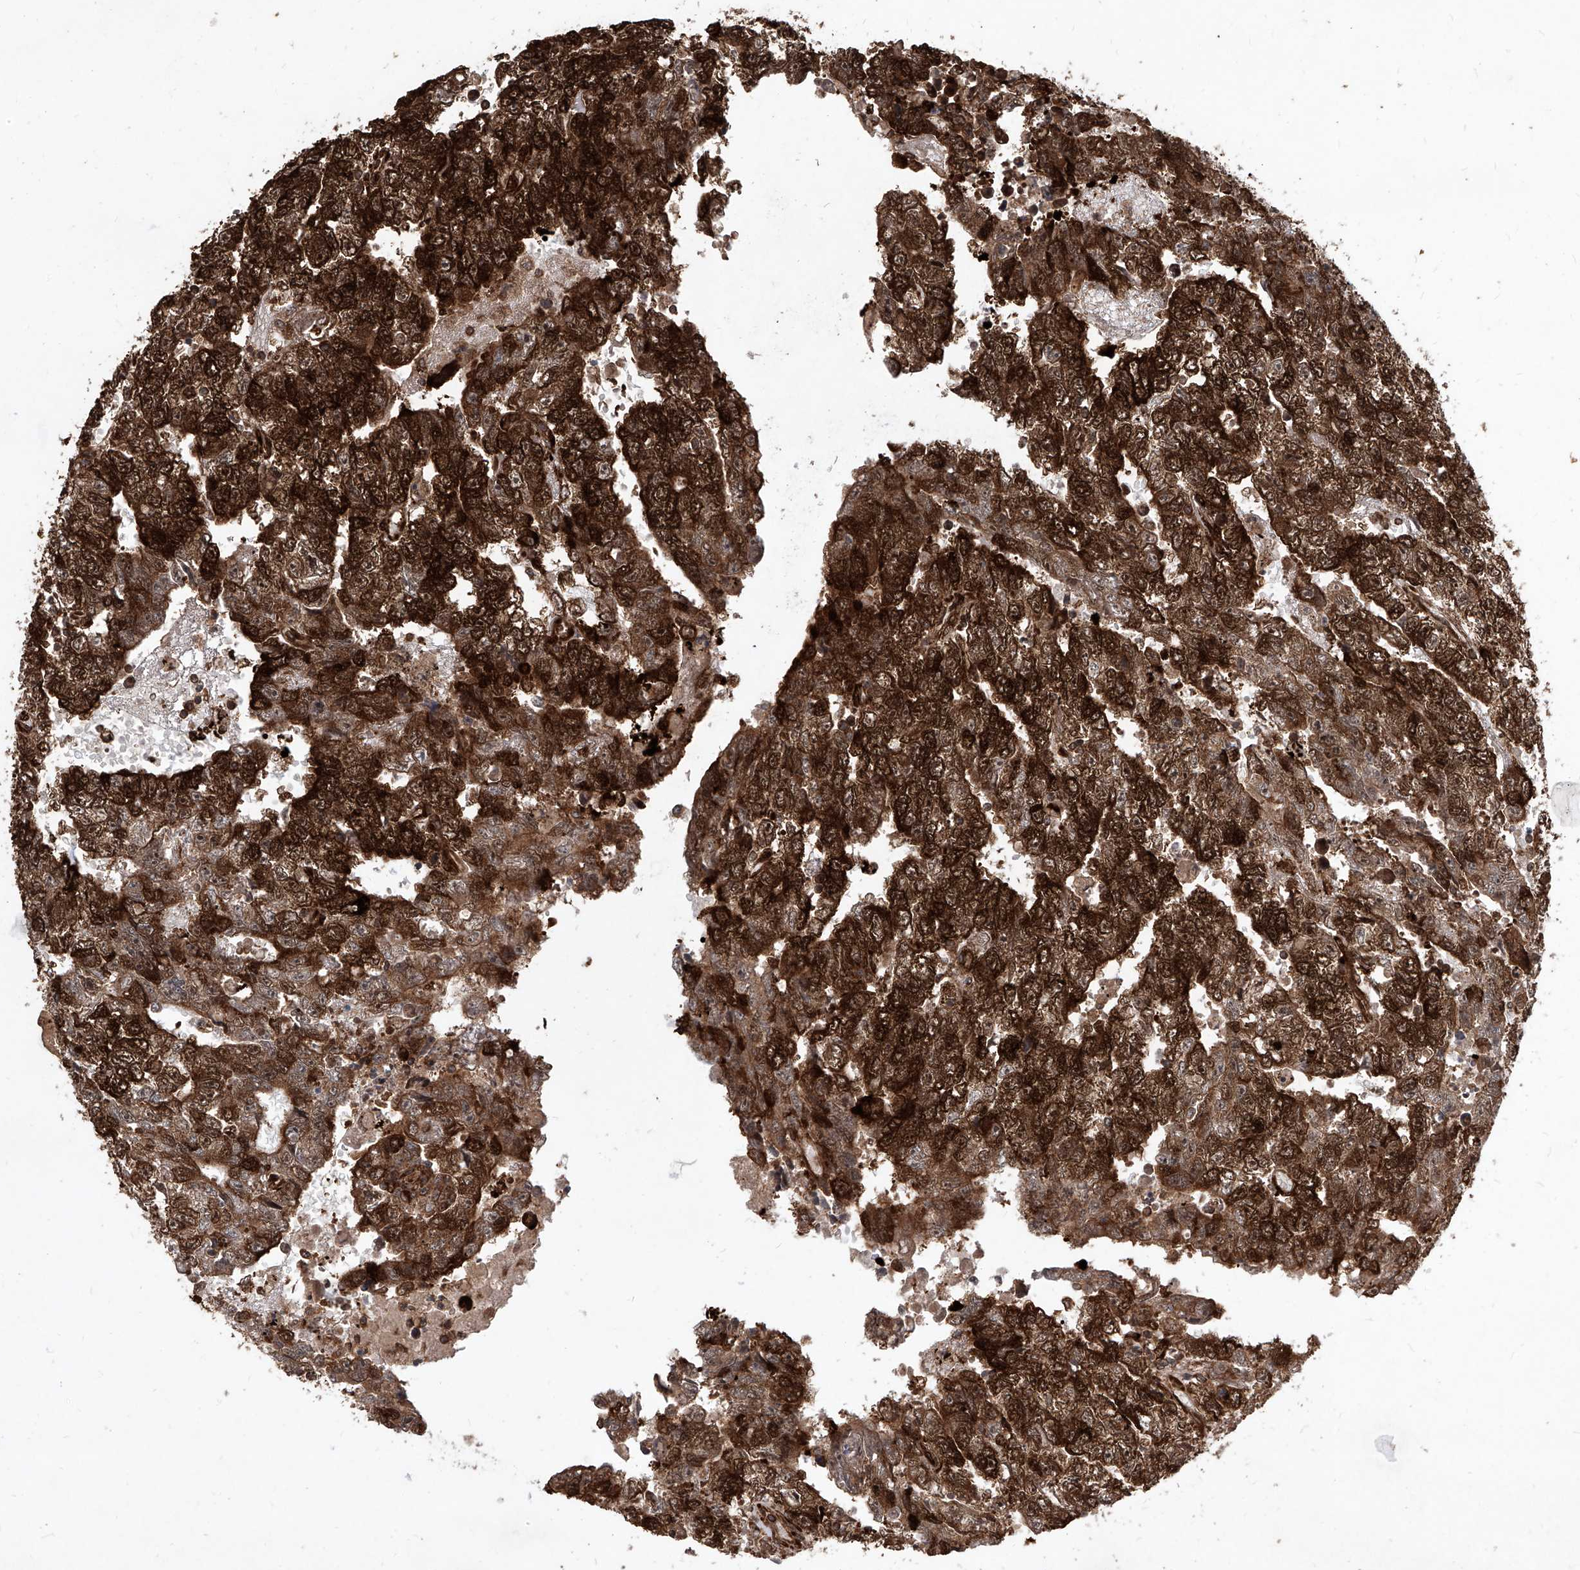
{"staining": {"intensity": "strong", "quantity": ">75%", "location": "cytoplasmic/membranous,nuclear"}, "tissue": "testis cancer", "cell_type": "Tumor cells", "image_type": "cancer", "snomed": [{"axis": "morphology", "description": "Carcinoma, Embryonal, NOS"}, {"axis": "topography", "description": "Testis"}], "caption": "There is high levels of strong cytoplasmic/membranous and nuclear positivity in tumor cells of embryonal carcinoma (testis), as demonstrated by immunohistochemical staining (brown color).", "gene": "MAGED2", "patient": {"sex": "male", "age": 25}}